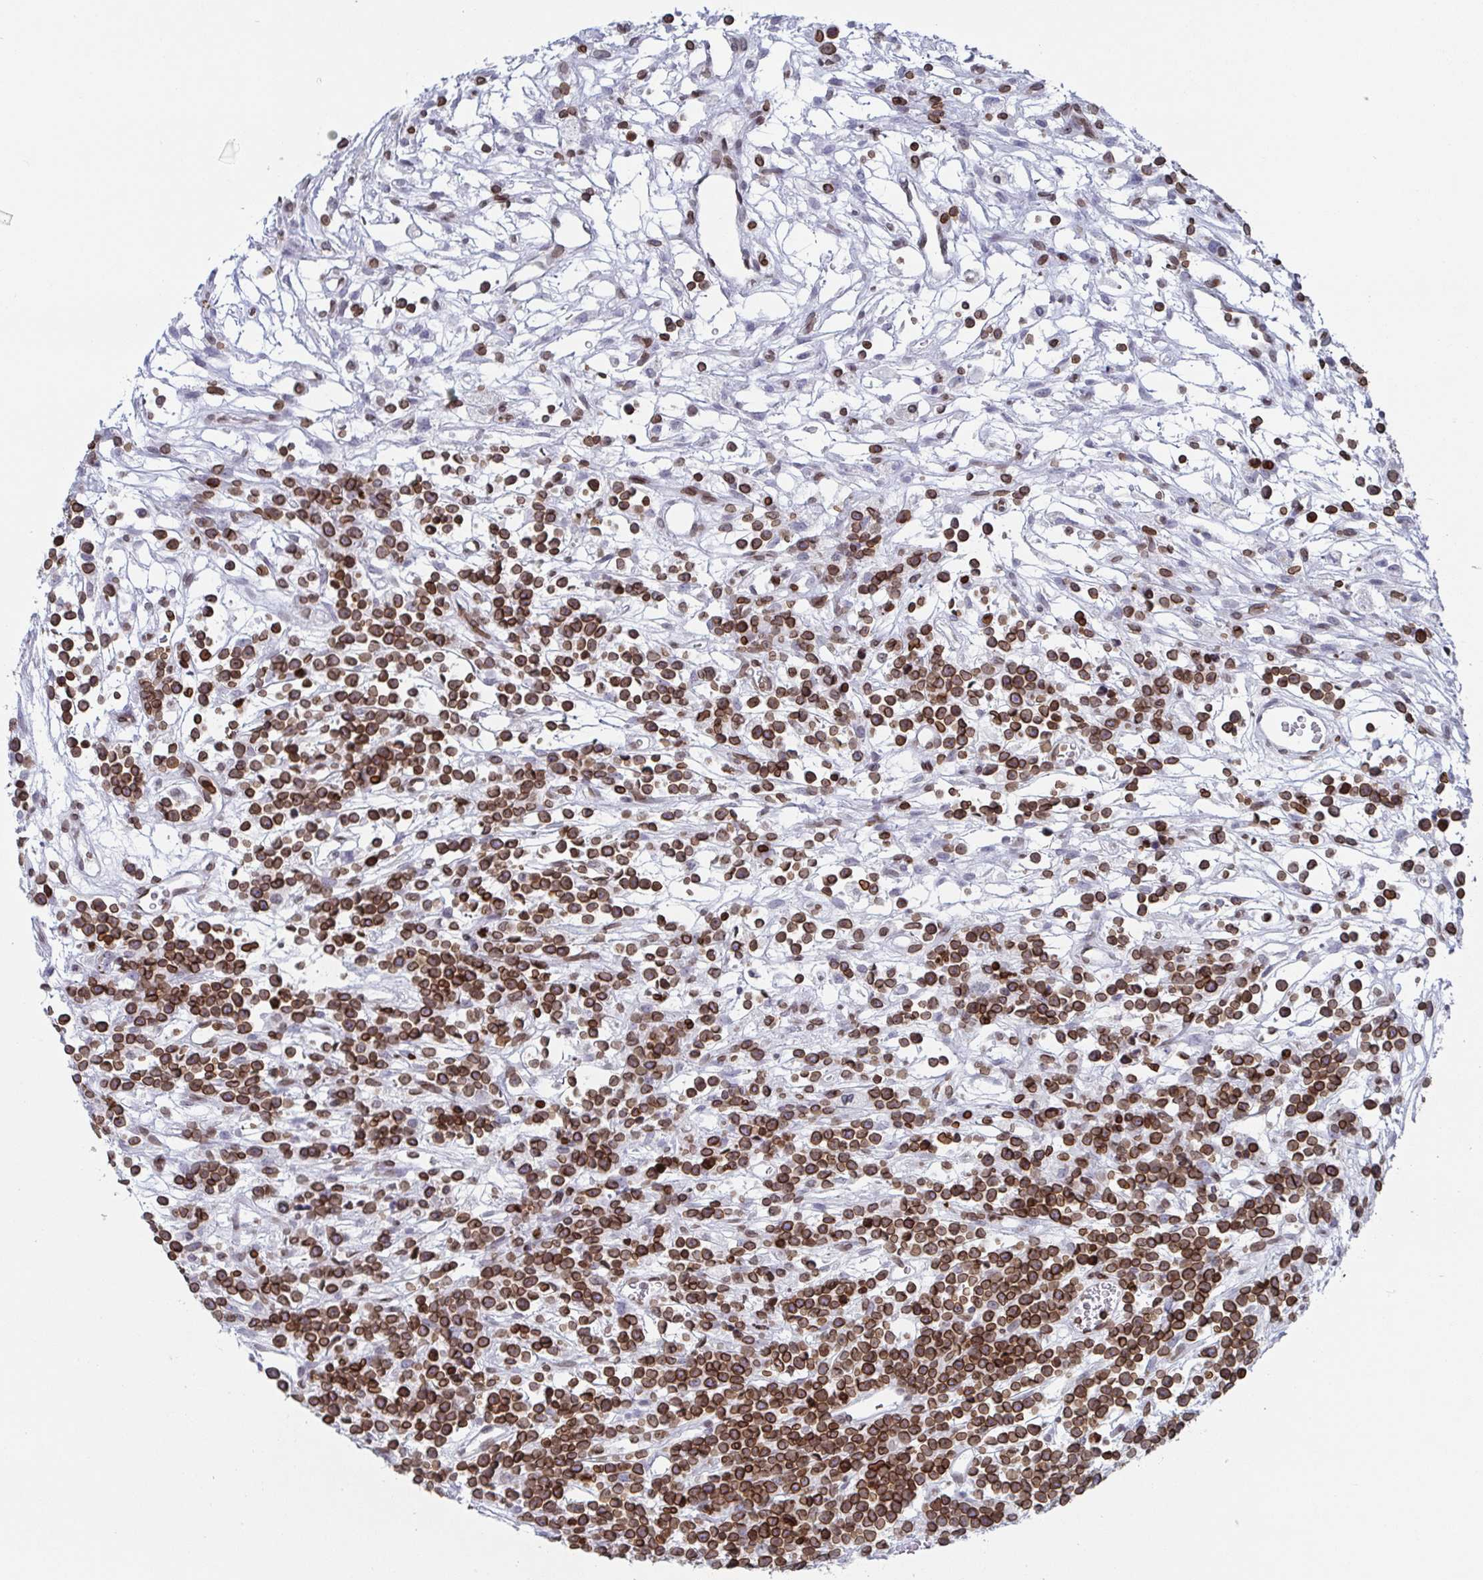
{"staining": {"intensity": "strong", "quantity": ">75%", "location": "cytoplasmic/membranous,nuclear"}, "tissue": "lymphoma", "cell_type": "Tumor cells", "image_type": "cancer", "snomed": [{"axis": "morphology", "description": "Malignant lymphoma, non-Hodgkin's type, High grade"}, {"axis": "topography", "description": "Ovary"}], "caption": "Human lymphoma stained with a brown dye shows strong cytoplasmic/membranous and nuclear positive staining in about >75% of tumor cells.", "gene": "BTBD7", "patient": {"sex": "female", "age": 56}}